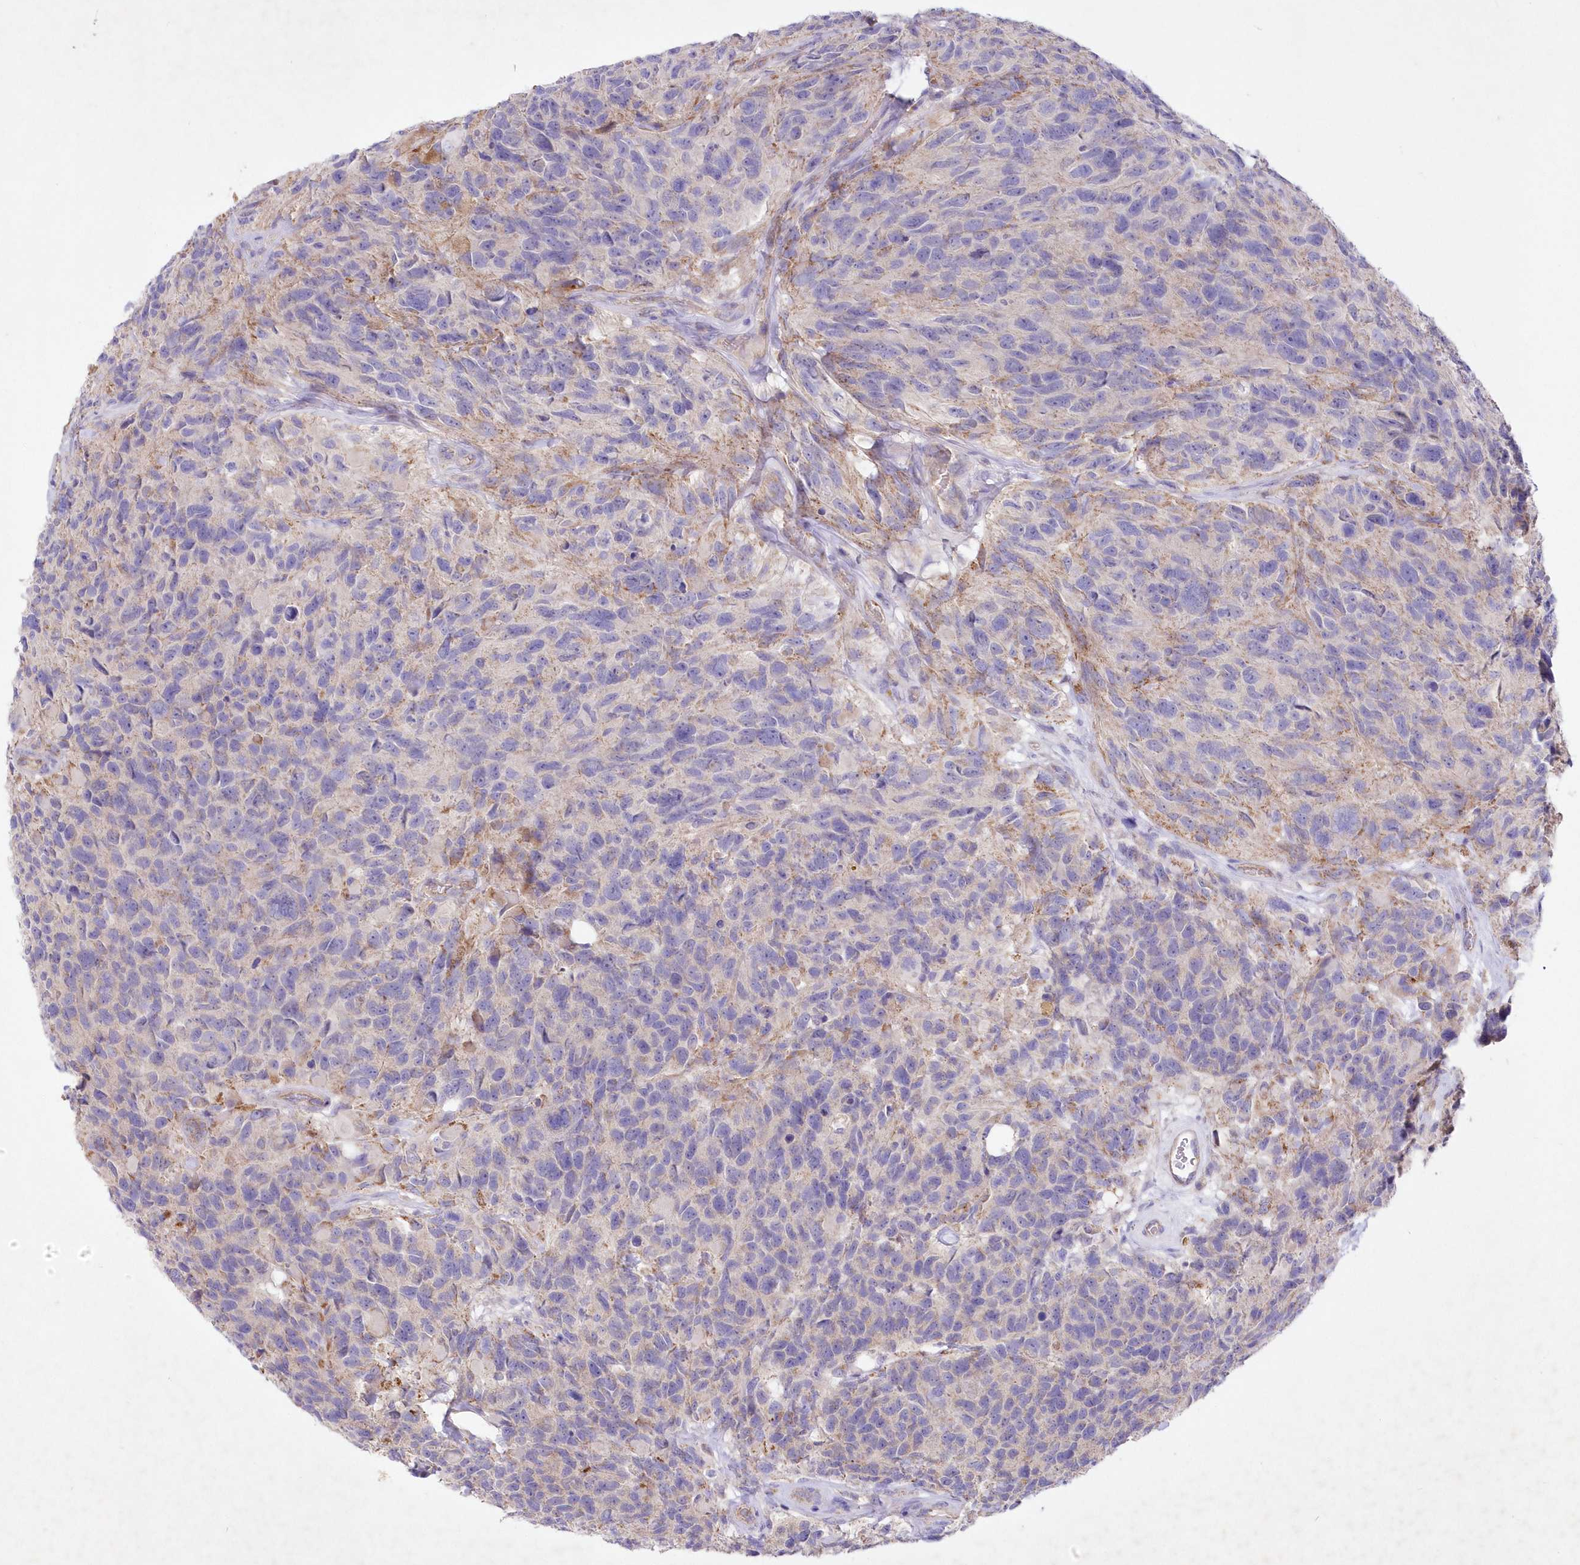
{"staining": {"intensity": "weak", "quantity": "<25%", "location": "cytoplasmic/membranous"}, "tissue": "glioma", "cell_type": "Tumor cells", "image_type": "cancer", "snomed": [{"axis": "morphology", "description": "Glioma, malignant, High grade"}, {"axis": "topography", "description": "Brain"}], "caption": "Glioma stained for a protein using immunohistochemistry reveals no expression tumor cells.", "gene": "ITSN2", "patient": {"sex": "male", "age": 69}}